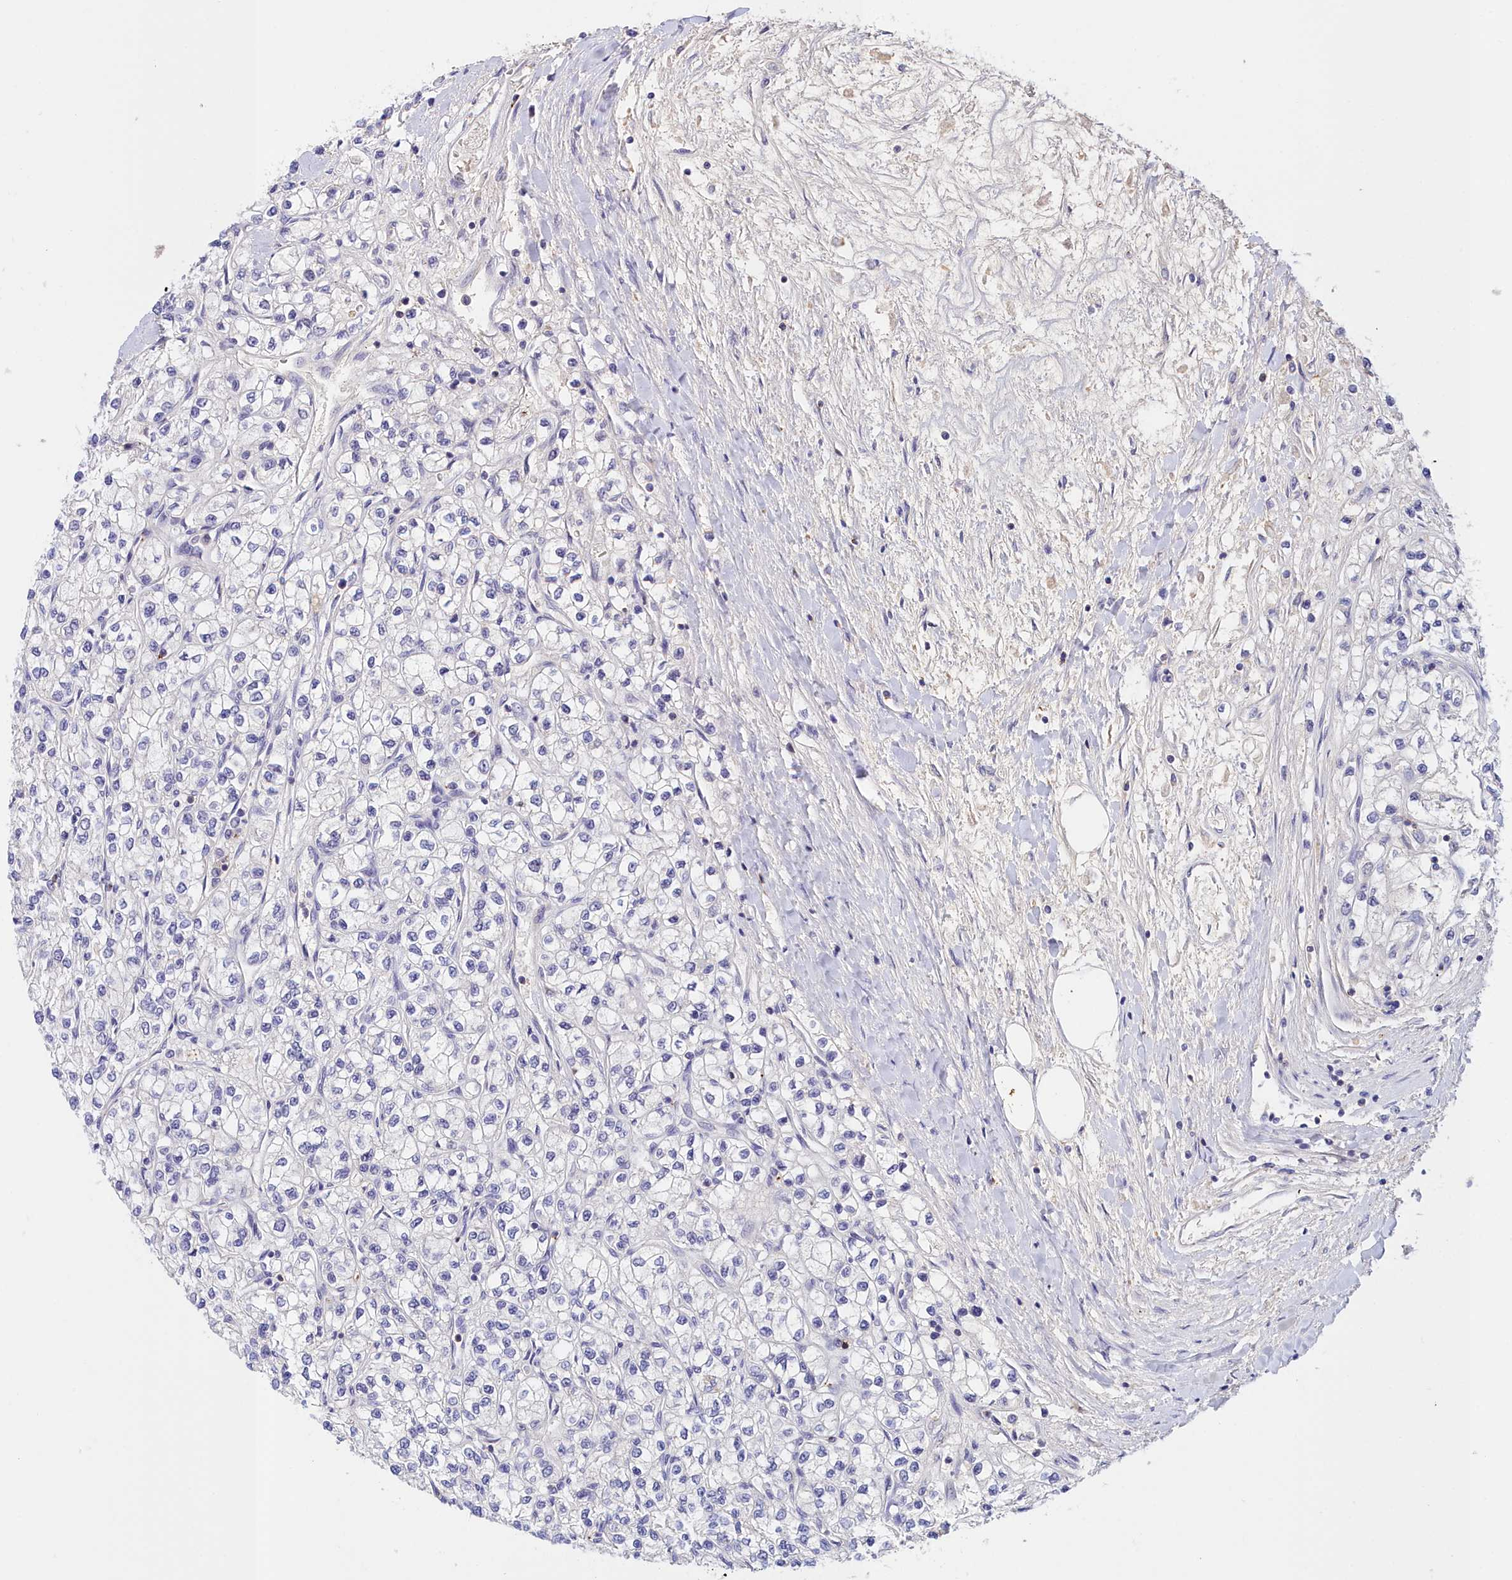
{"staining": {"intensity": "negative", "quantity": "none", "location": "none"}, "tissue": "renal cancer", "cell_type": "Tumor cells", "image_type": "cancer", "snomed": [{"axis": "morphology", "description": "Adenocarcinoma, NOS"}, {"axis": "topography", "description": "Kidney"}], "caption": "There is no significant staining in tumor cells of renal adenocarcinoma.", "gene": "NEURL4", "patient": {"sex": "male", "age": 80}}